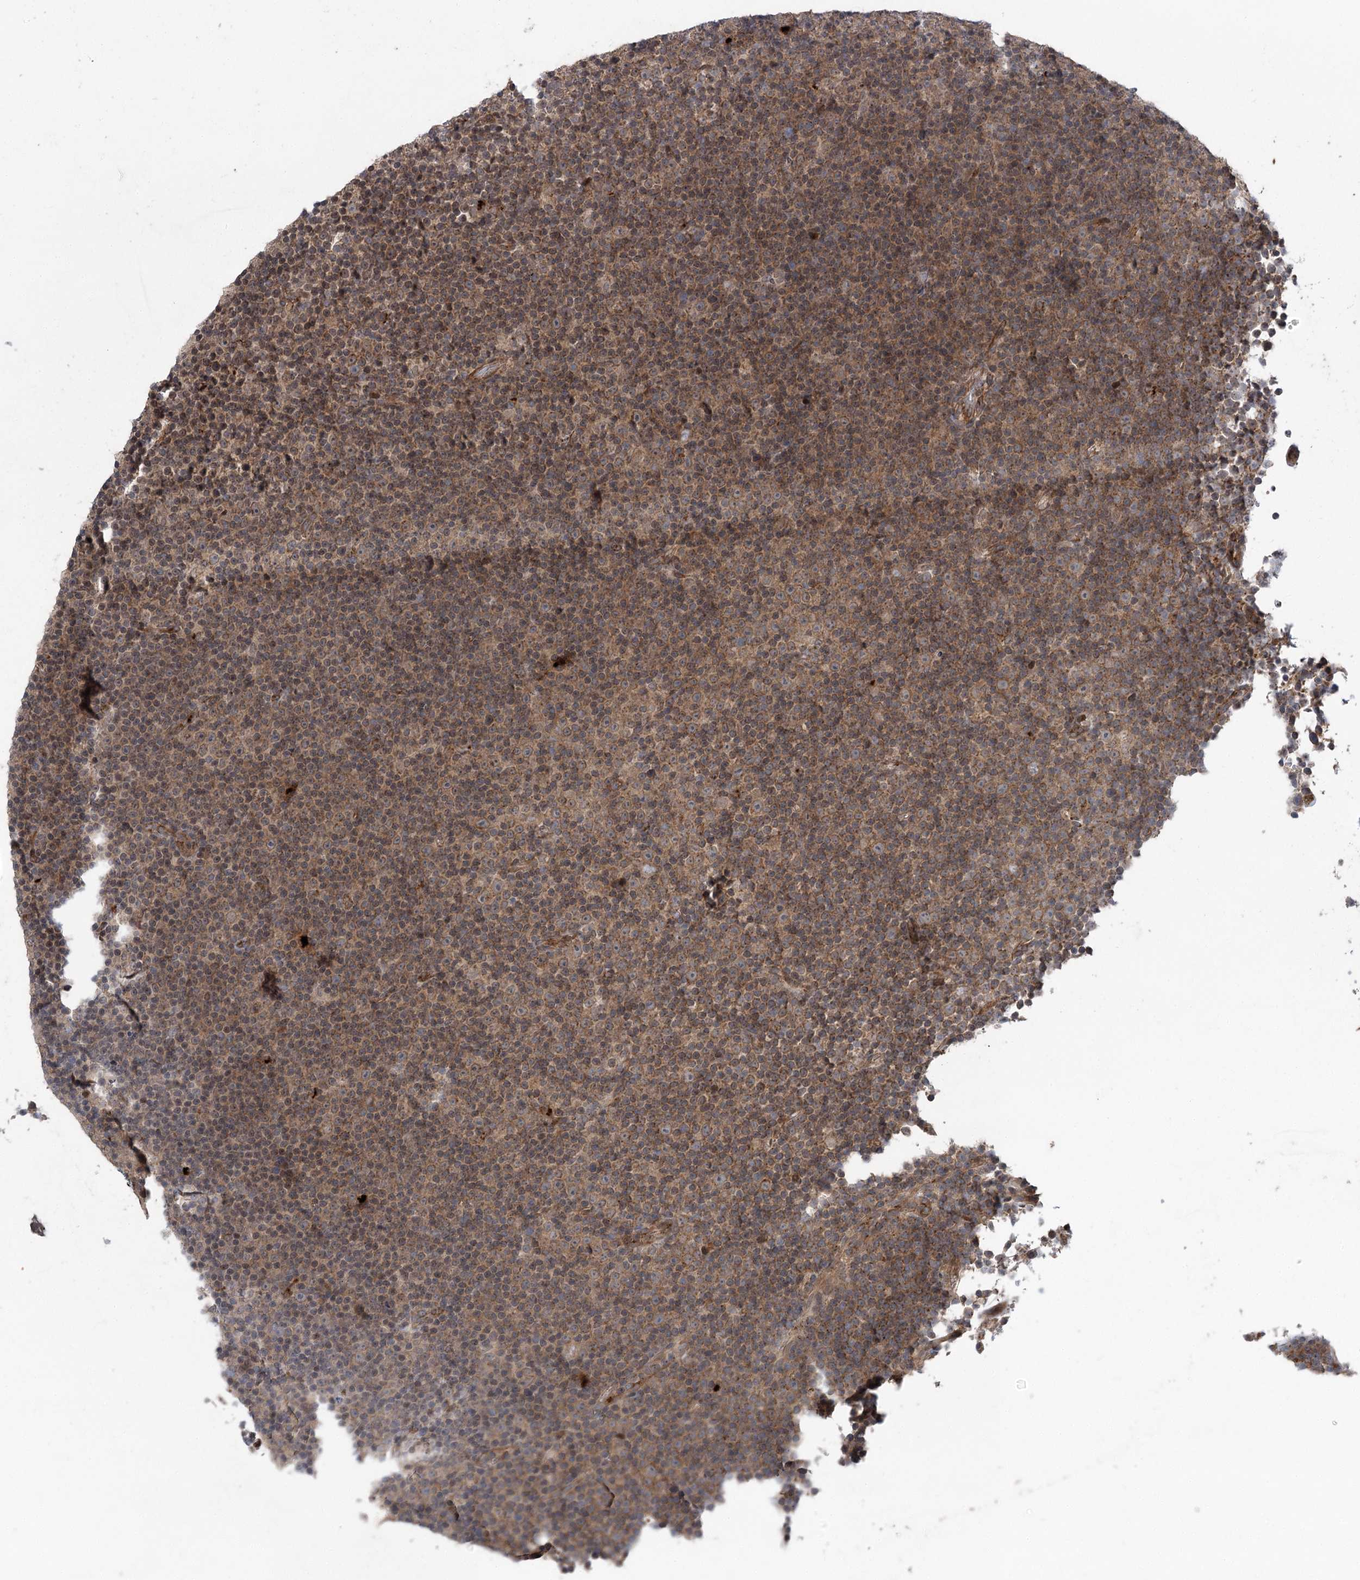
{"staining": {"intensity": "moderate", "quantity": ">75%", "location": "cytoplasmic/membranous"}, "tissue": "lymphoma", "cell_type": "Tumor cells", "image_type": "cancer", "snomed": [{"axis": "morphology", "description": "Malignant lymphoma, non-Hodgkin's type, Low grade"}, {"axis": "topography", "description": "Lymph node"}], "caption": "Lymphoma stained with a protein marker shows moderate staining in tumor cells.", "gene": "METTL24", "patient": {"sex": "female", "age": 67}}